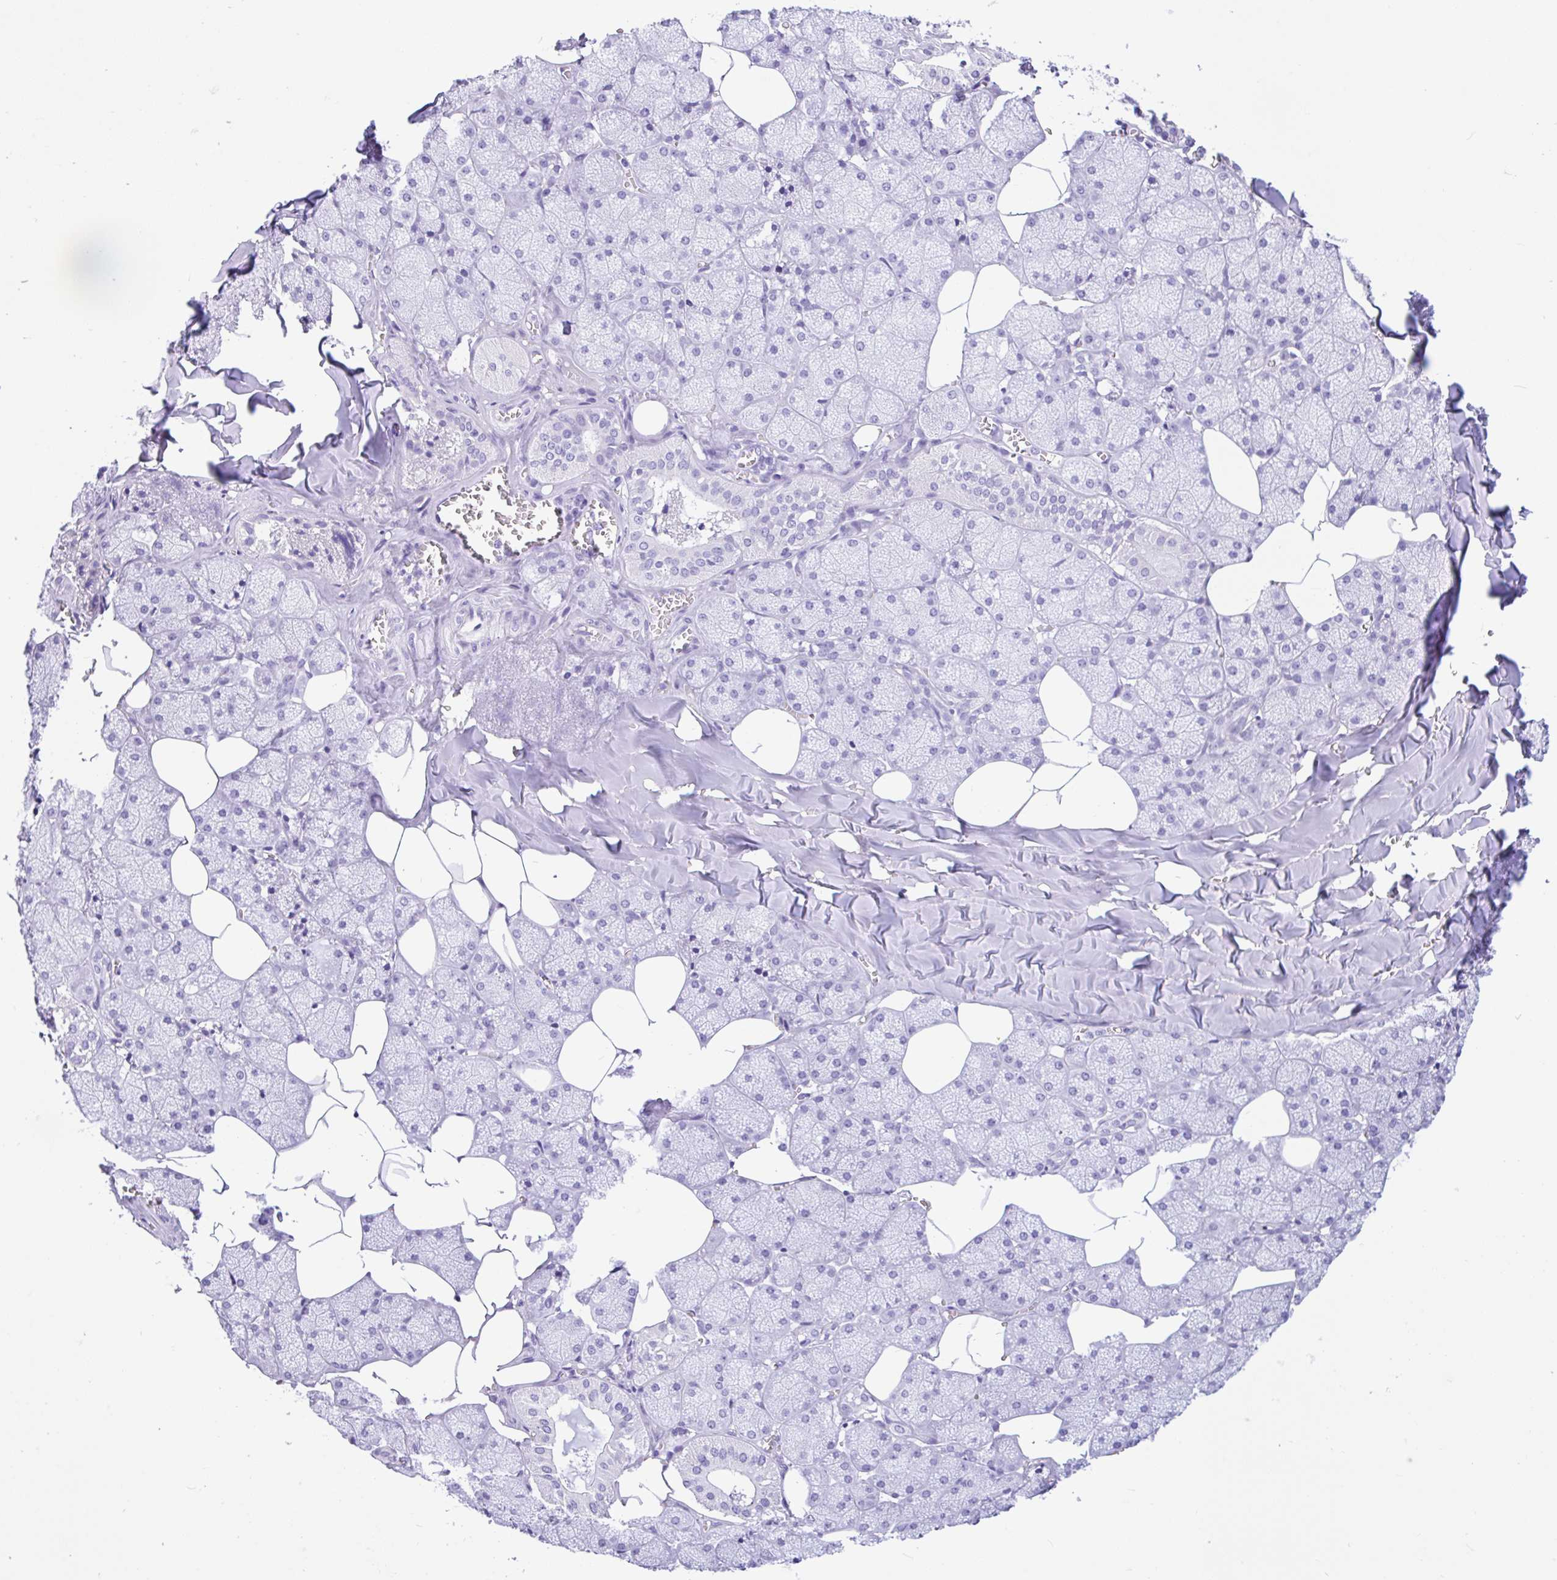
{"staining": {"intensity": "negative", "quantity": "none", "location": "none"}, "tissue": "salivary gland", "cell_type": "Glandular cells", "image_type": "normal", "snomed": [{"axis": "morphology", "description": "Normal tissue, NOS"}, {"axis": "topography", "description": "Salivary gland"}, {"axis": "topography", "description": "Peripheral nerve tissue"}], "caption": "This is a histopathology image of immunohistochemistry (IHC) staining of normal salivary gland, which shows no positivity in glandular cells.", "gene": "ZNF319", "patient": {"sex": "male", "age": 38}}